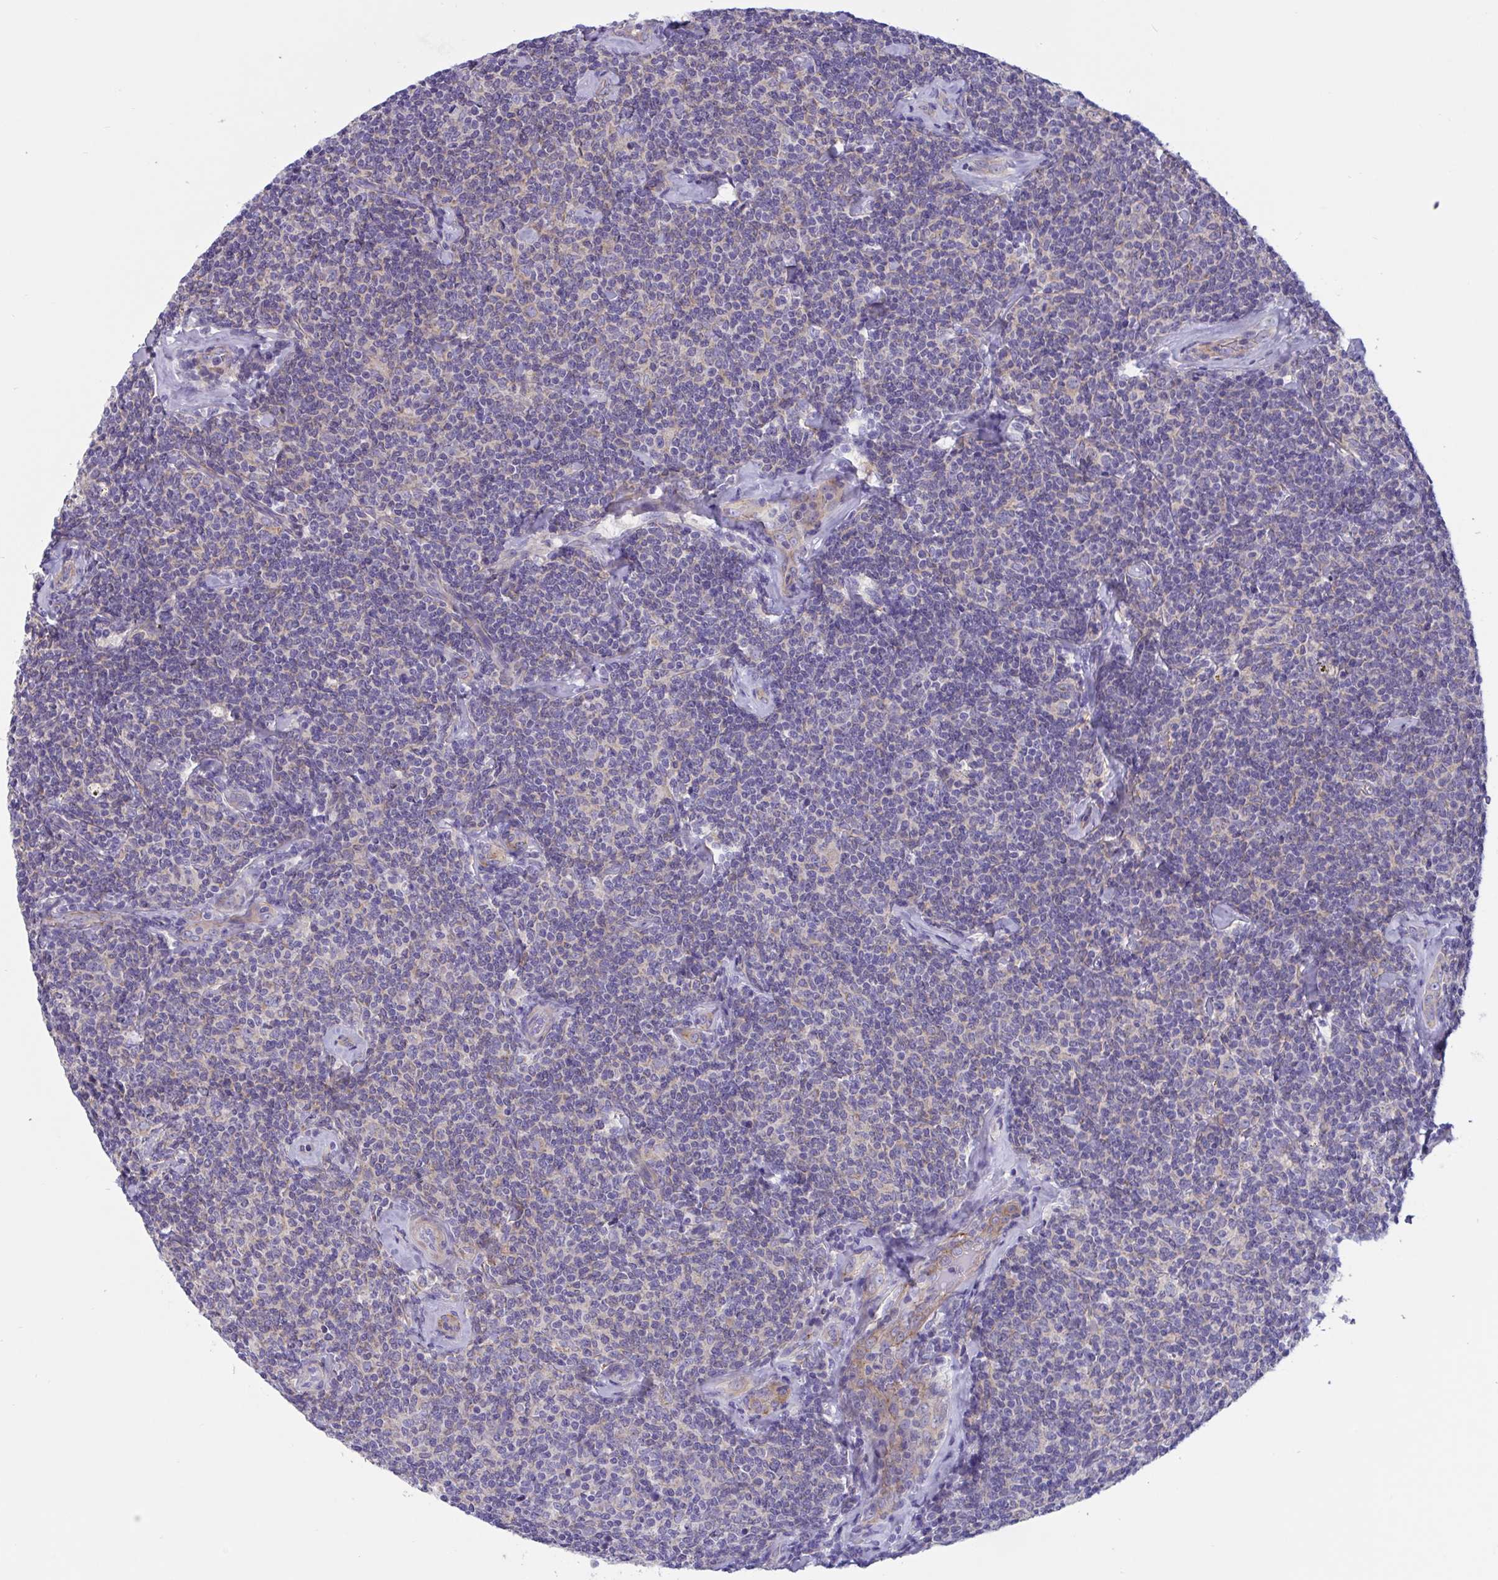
{"staining": {"intensity": "negative", "quantity": "none", "location": "none"}, "tissue": "lymphoma", "cell_type": "Tumor cells", "image_type": "cancer", "snomed": [{"axis": "morphology", "description": "Malignant lymphoma, non-Hodgkin's type, Low grade"}, {"axis": "topography", "description": "Lymph node"}], "caption": "IHC photomicrograph of human lymphoma stained for a protein (brown), which exhibits no positivity in tumor cells.", "gene": "OXLD1", "patient": {"sex": "female", "age": 56}}